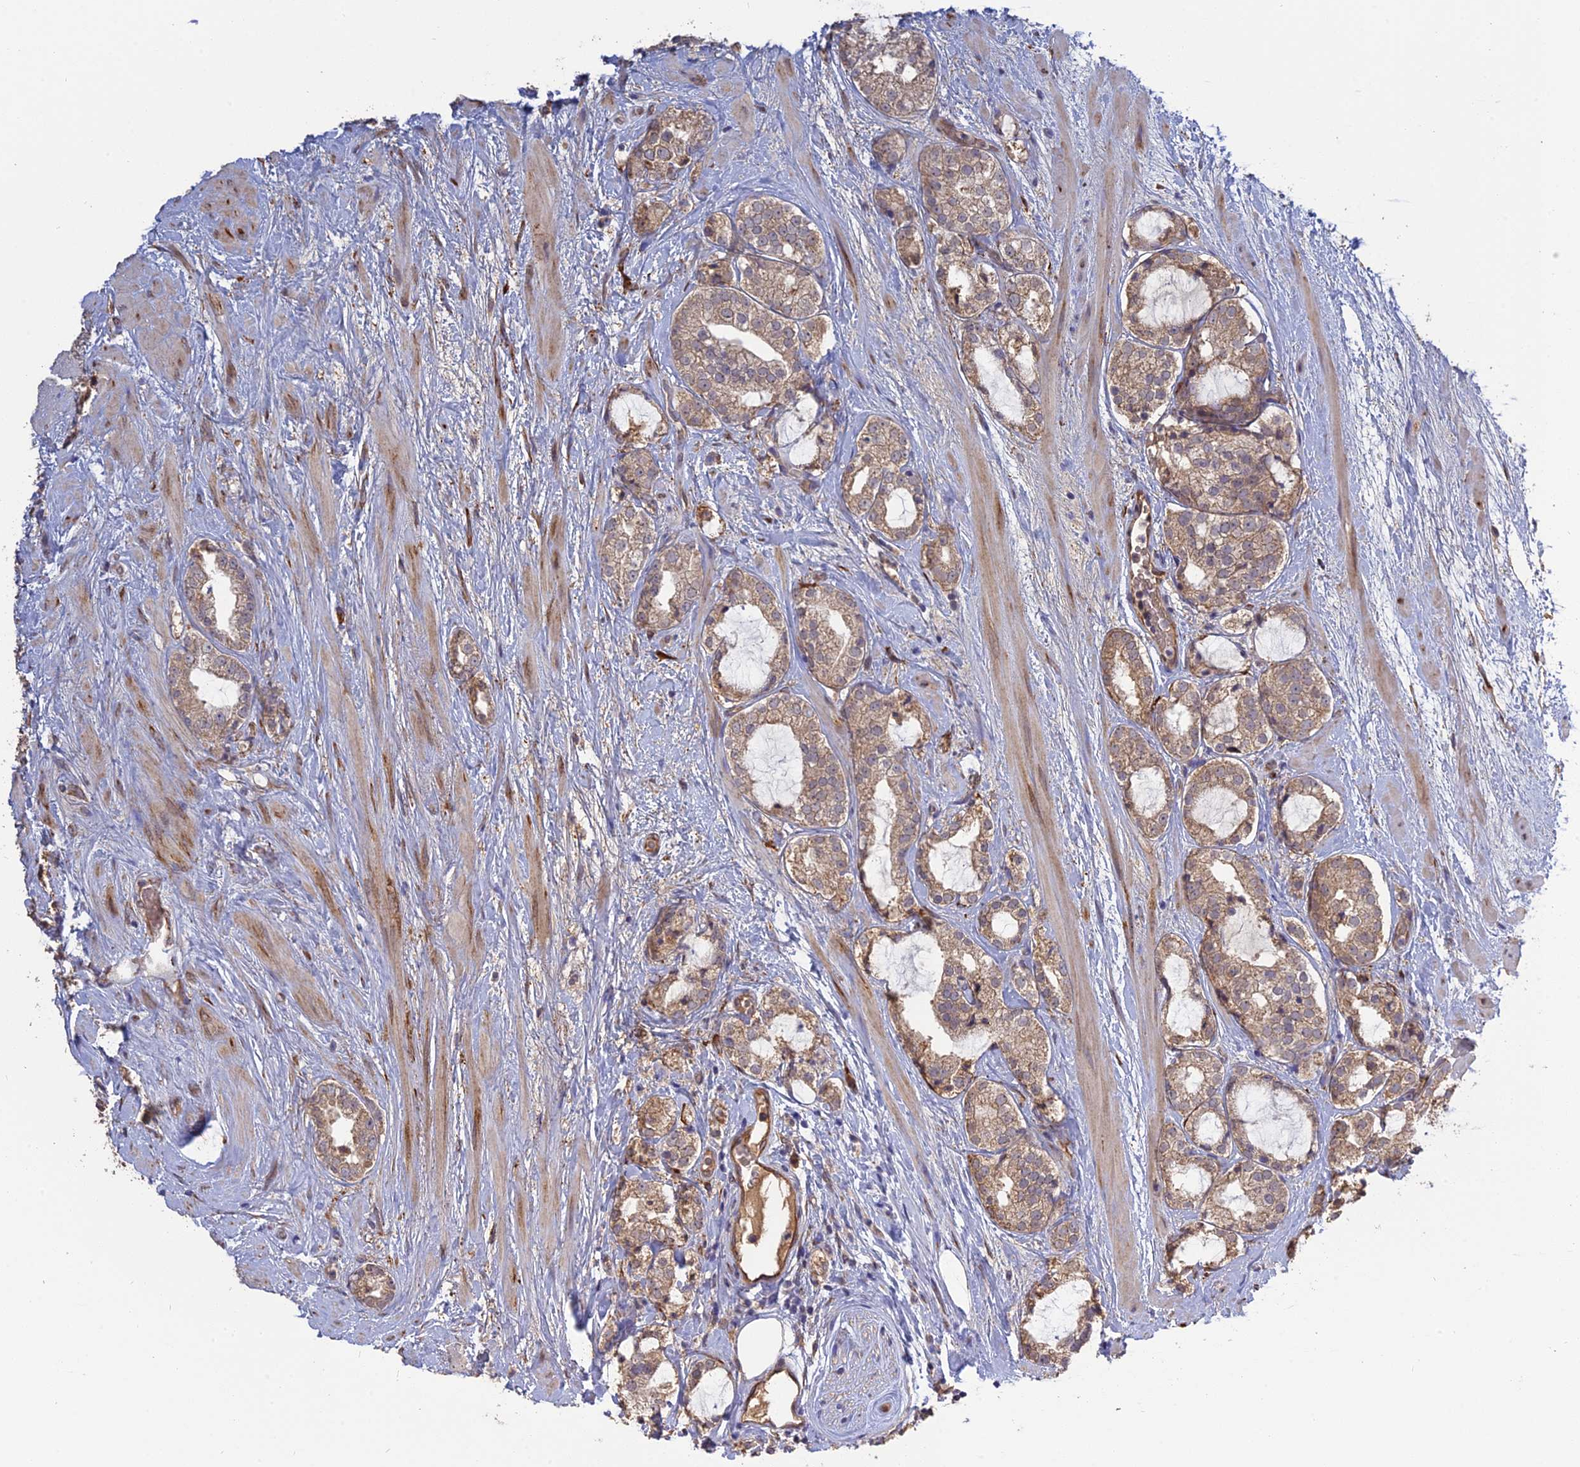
{"staining": {"intensity": "weak", "quantity": "25%-75%", "location": "cytoplasmic/membranous"}, "tissue": "prostate cancer", "cell_type": "Tumor cells", "image_type": "cancer", "snomed": [{"axis": "morphology", "description": "Adenocarcinoma, High grade"}, {"axis": "topography", "description": "Prostate"}], "caption": "Immunohistochemistry (IHC) of human adenocarcinoma (high-grade) (prostate) demonstrates low levels of weak cytoplasmic/membranous staining in approximately 25%-75% of tumor cells.", "gene": "PPIC", "patient": {"sex": "male", "age": 64}}